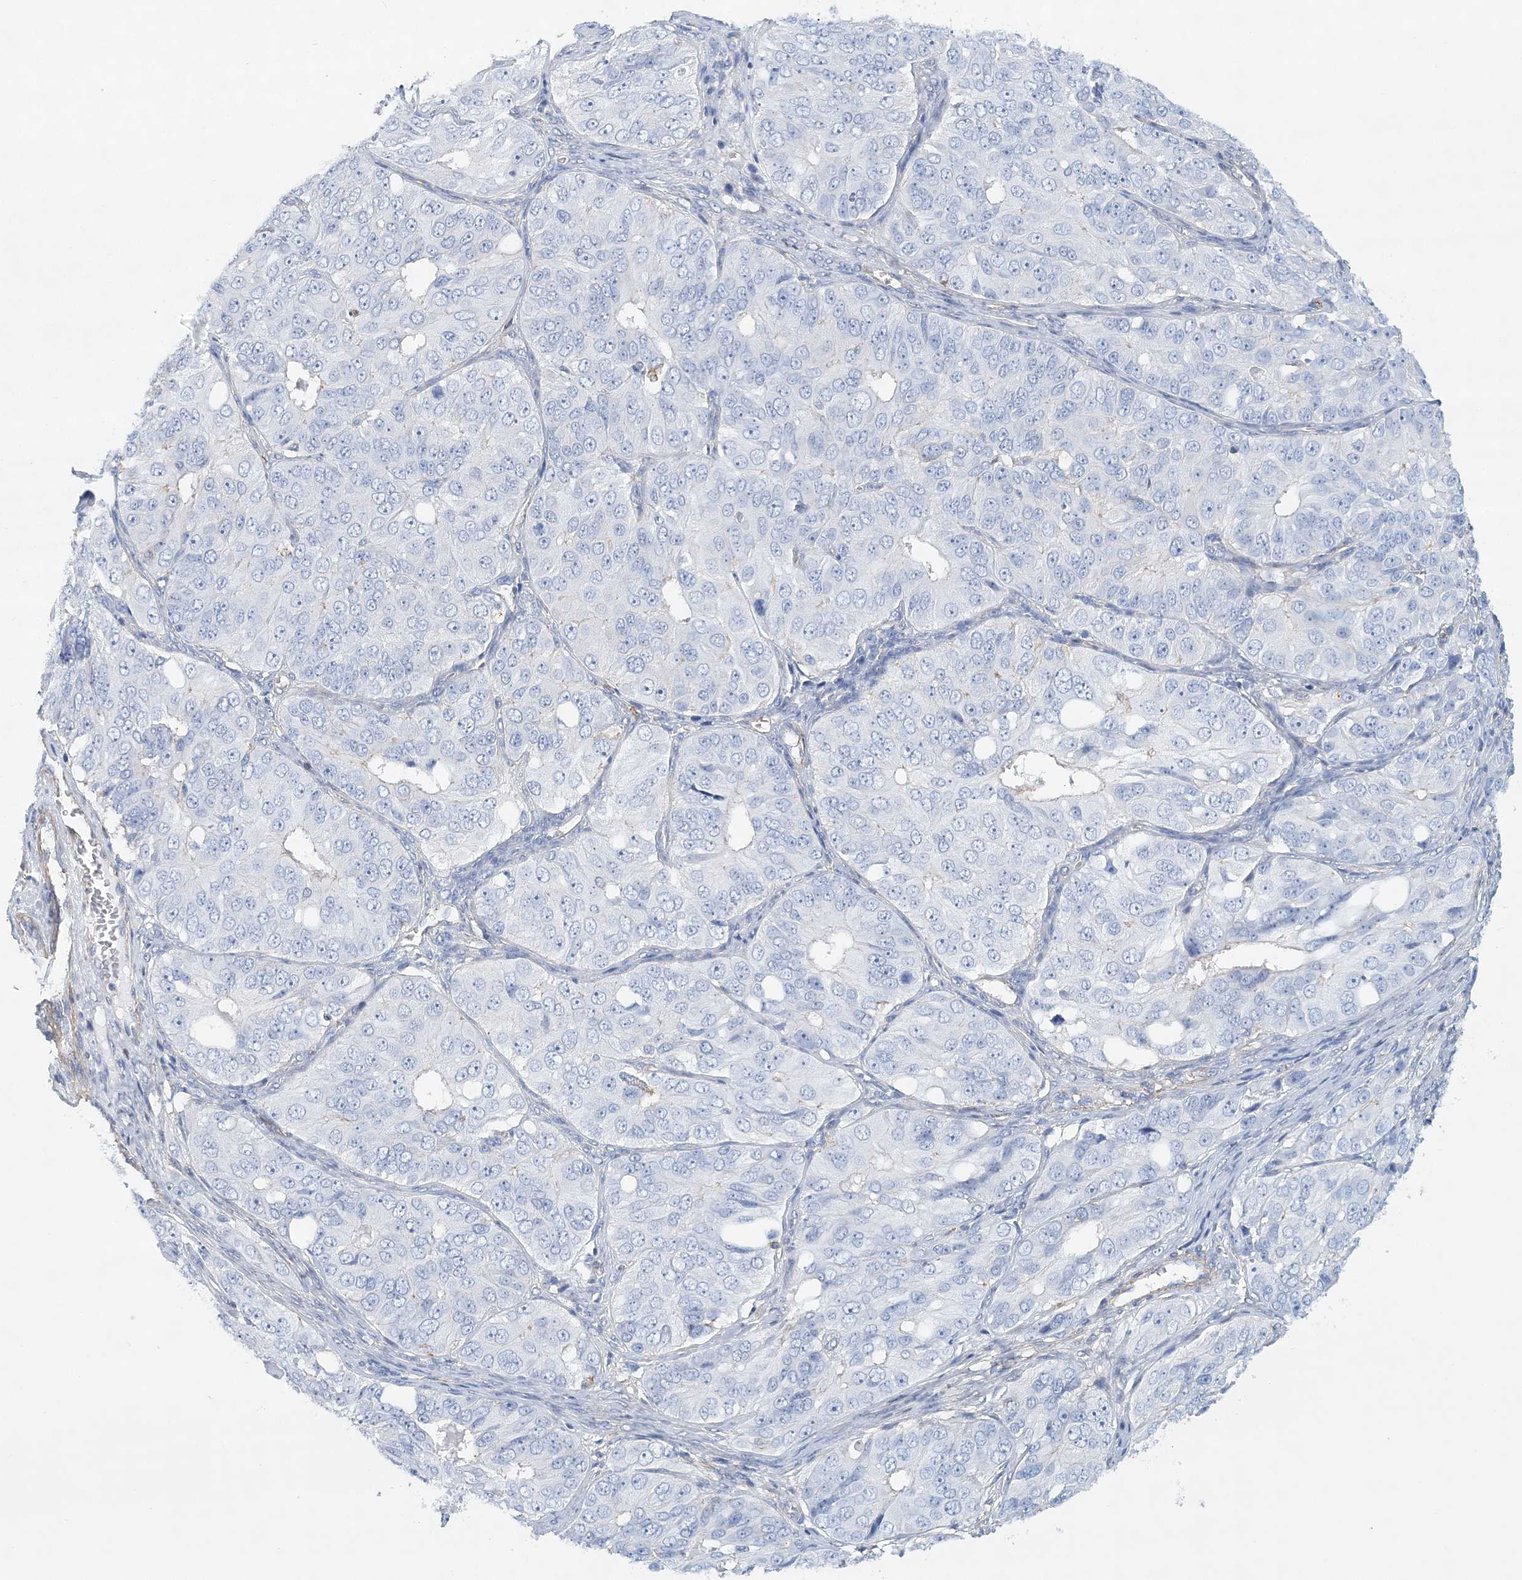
{"staining": {"intensity": "negative", "quantity": "none", "location": "none"}, "tissue": "ovarian cancer", "cell_type": "Tumor cells", "image_type": "cancer", "snomed": [{"axis": "morphology", "description": "Carcinoma, endometroid"}, {"axis": "topography", "description": "Ovary"}], "caption": "Immunohistochemistry (IHC) micrograph of ovarian cancer stained for a protein (brown), which exhibits no expression in tumor cells.", "gene": "C11orf21", "patient": {"sex": "female", "age": 51}}